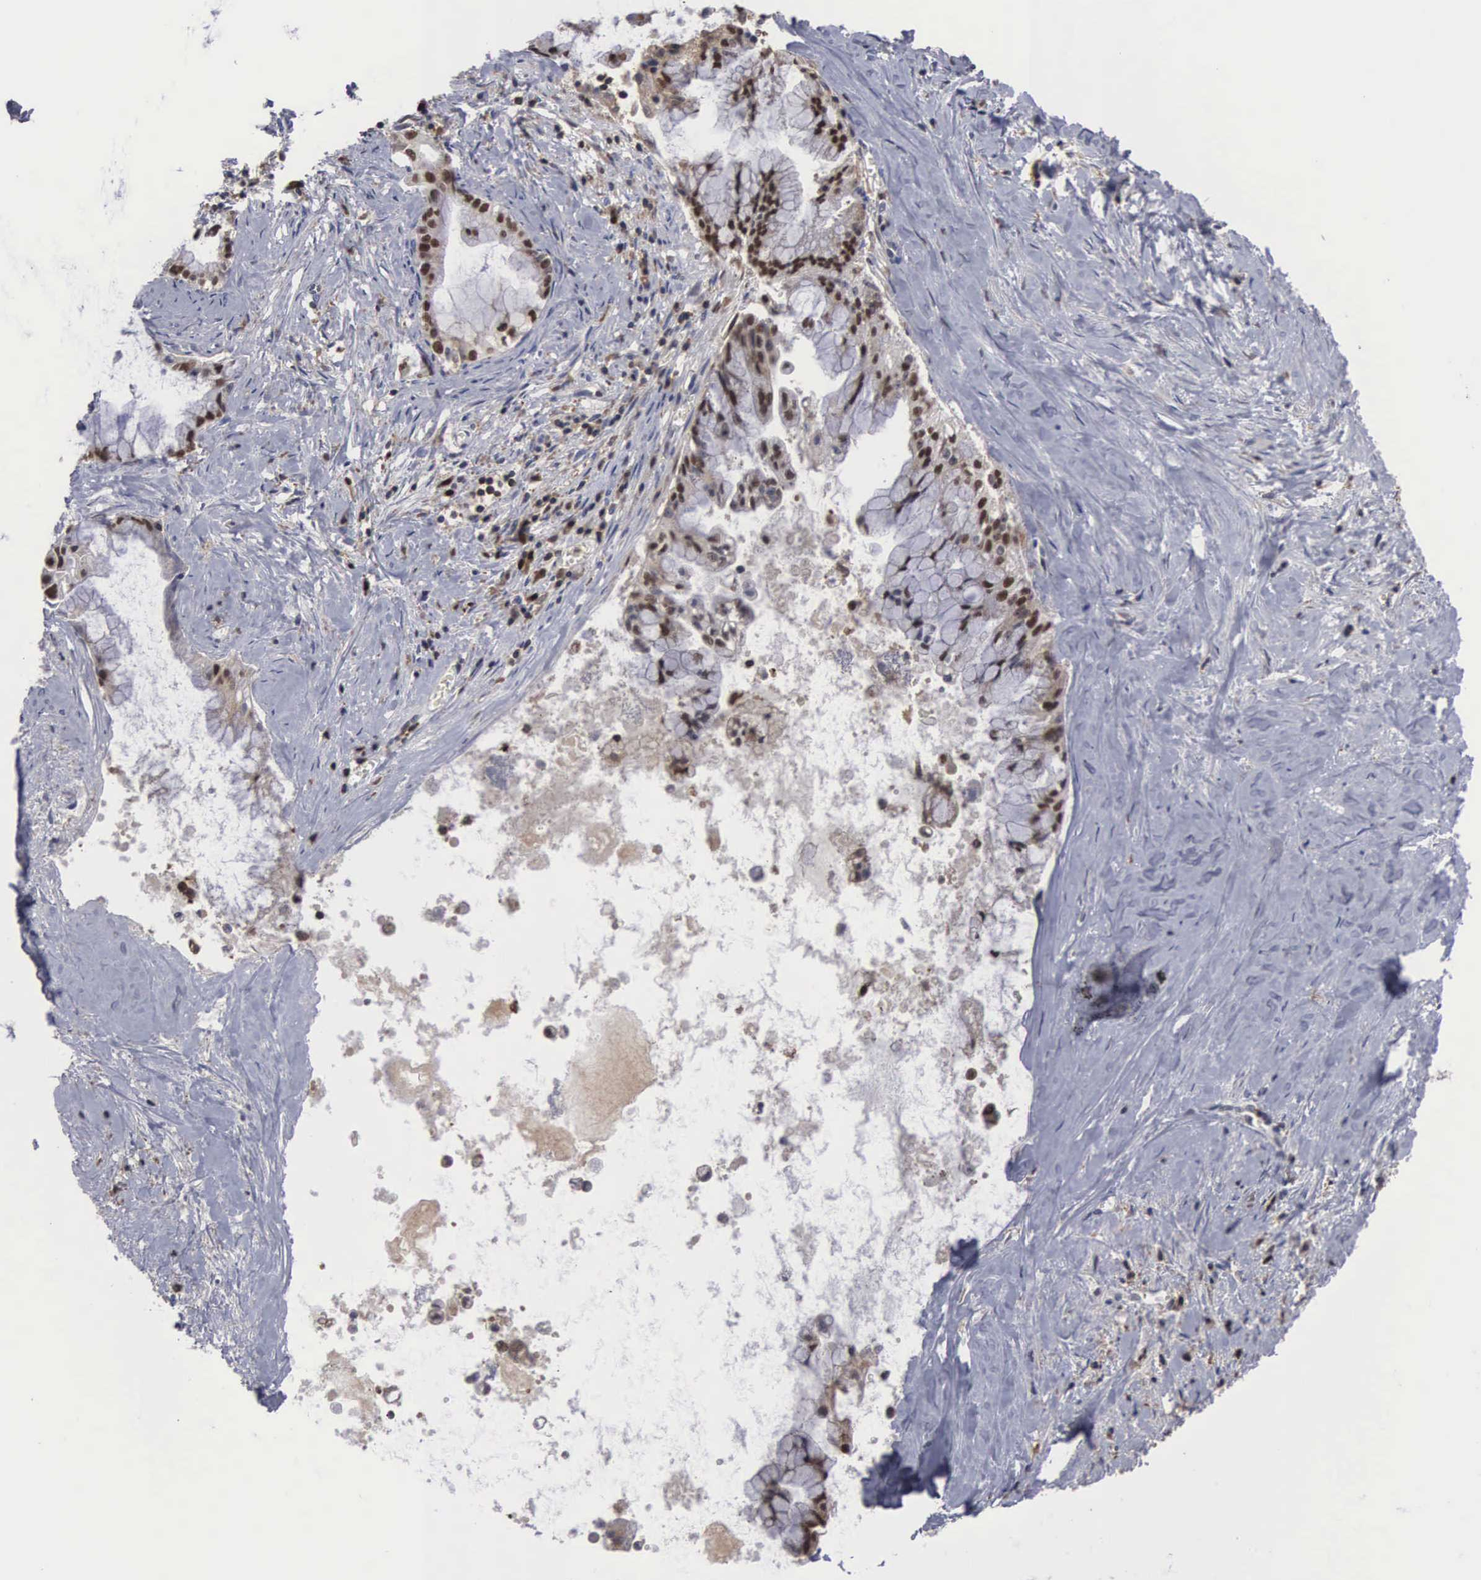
{"staining": {"intensity": "strong", "quantity": ">75%", "location": "nuclear"}, "tissue": "pancreatic cancer", "cell_type": "Tumor cells", "image_type": "cancer", "snomed": [{"axis": "morphology", "description": "Adenocarcinoma, NOS"}, {"axis": "topography", "description": "Pancreas"}], "caption": "Pancreatic cancer (adenocarcinoma) stained with a brown dye reveals strong nuclear positive positivity in about >75% of tumor cells.", "gene": "TRMT5", "patient": {"sex": "male", "age": 59}}